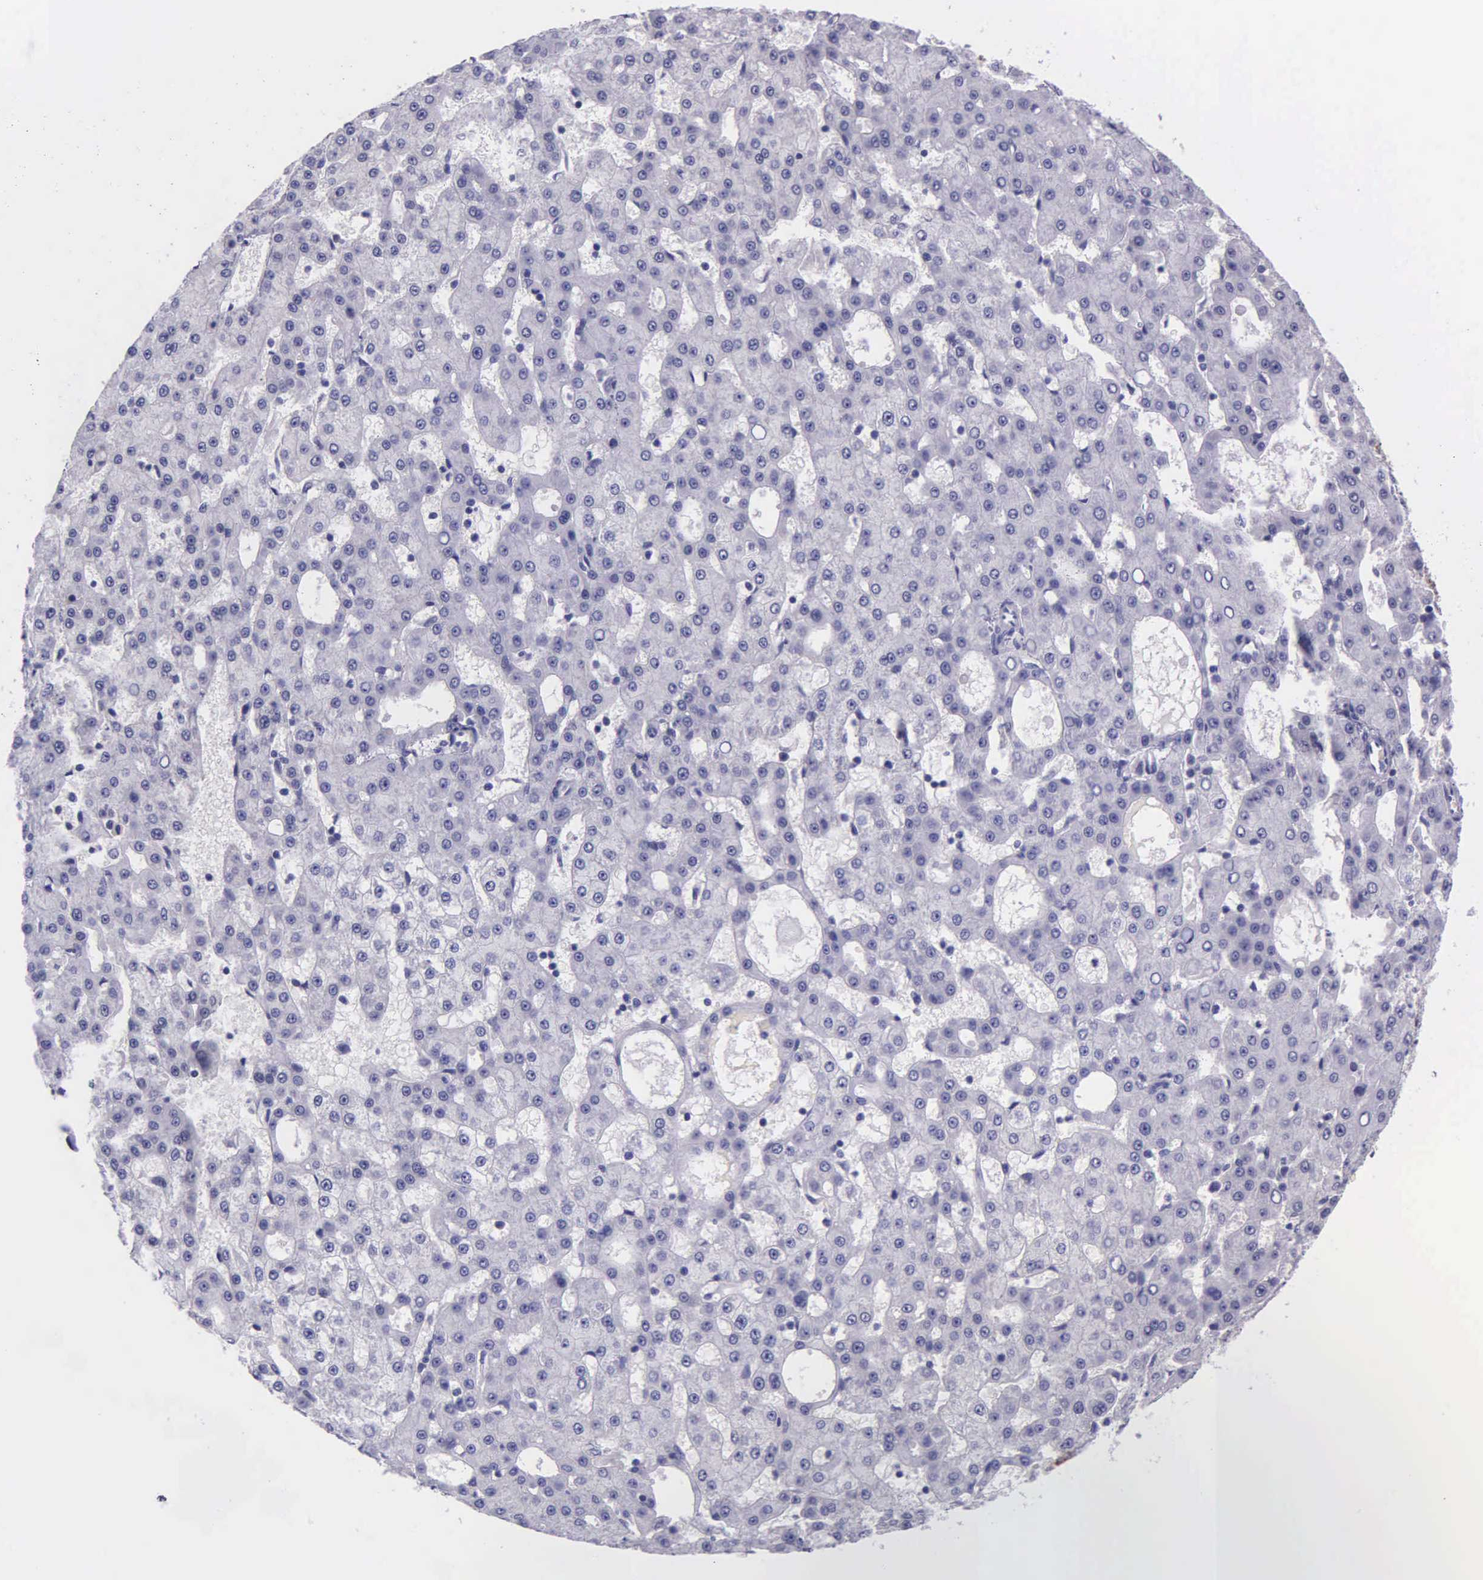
{"staining": {"intensity": "negative", "quantity": "none", "location": "none"}, "tissue": "liver cancer", "cell_type": "Tumor cells", "image_type": "cancer", "snomed": [{"axis": "morphology", "description": "Carcinoma, Hepatocellular, NOS"}, {"axis": "topography", "description": "Liver"}], "caption": "Tumor cells are negative for brown protein staining in liver cancer (hepatocellular carcinoma).", "gene": "AHNAK2", "patient": {"sex": "male", "age": 47}}